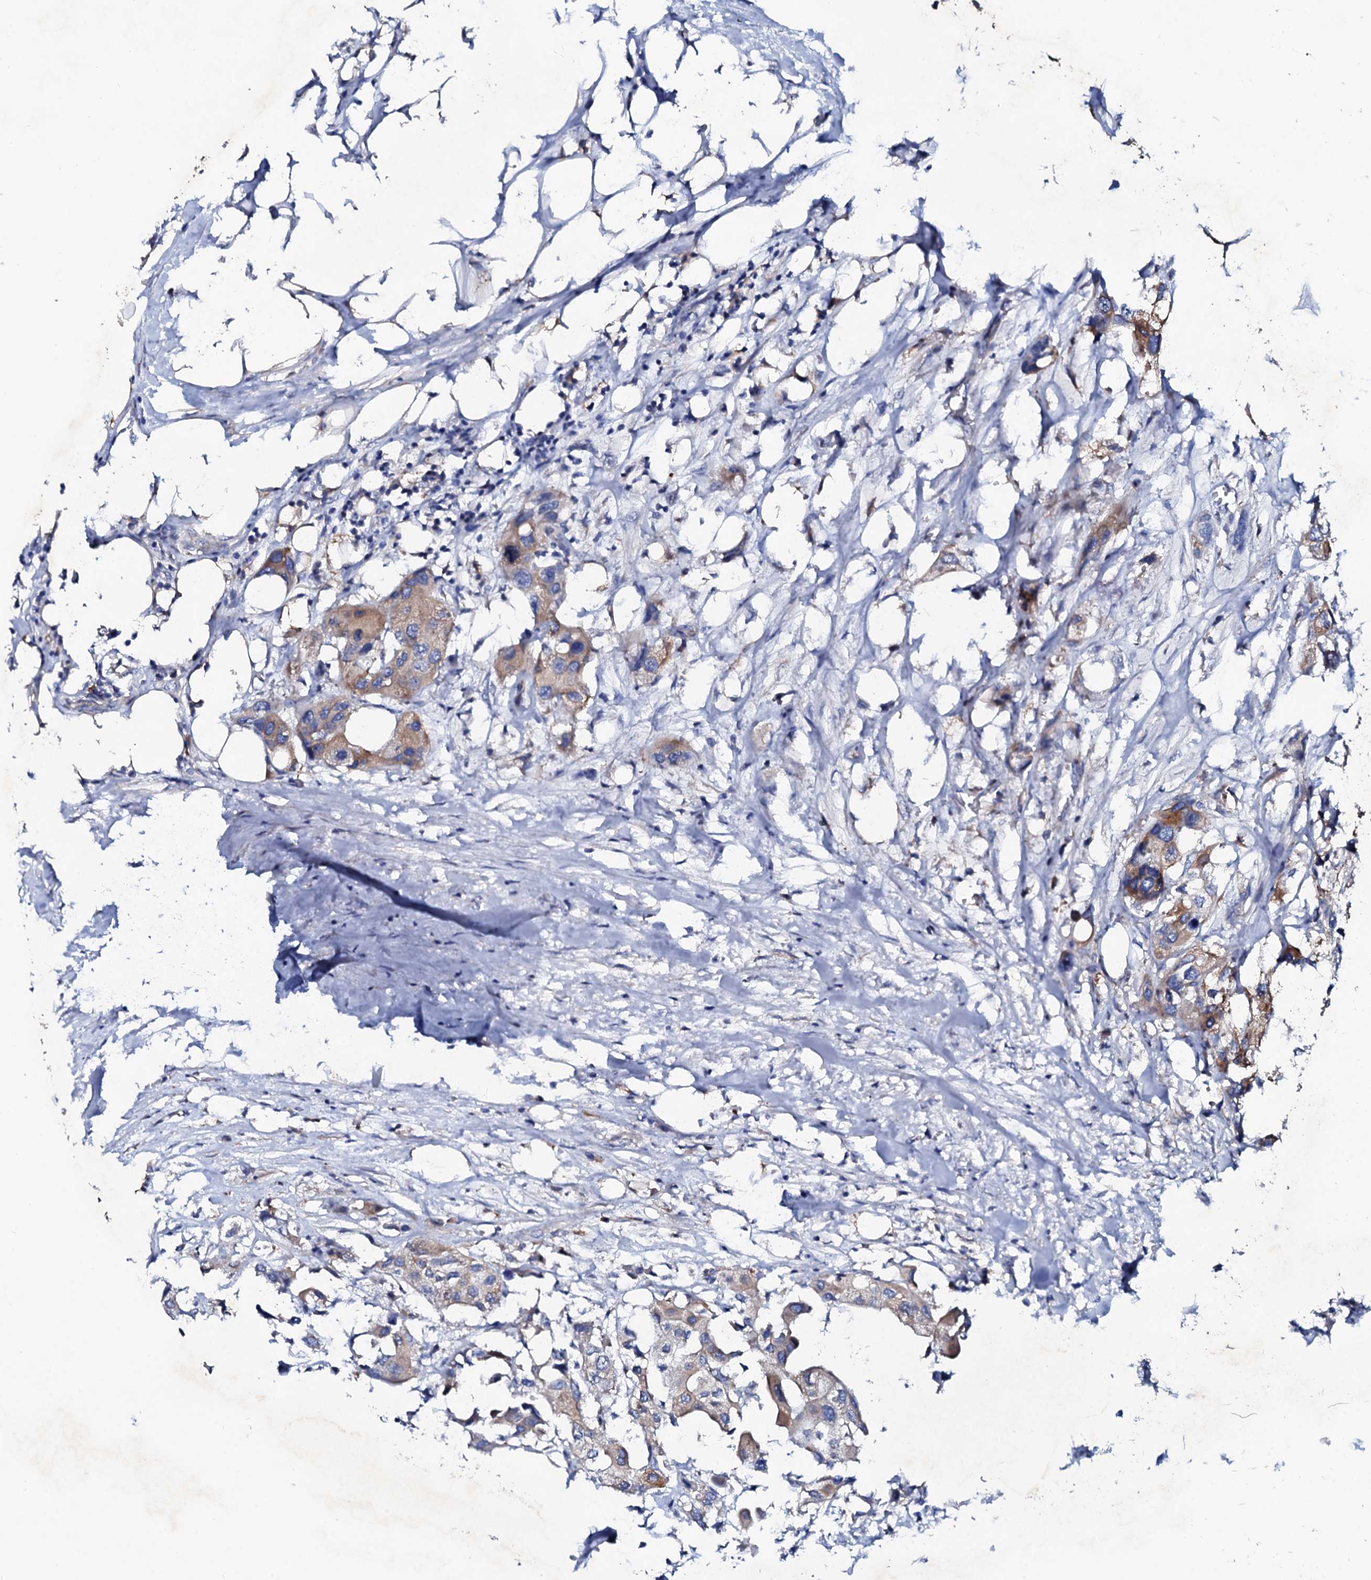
{"staining": {"intensity": "moderate", "quantity": ">75%", "location": "cytoplasmic/membranous"}, "tissue": "urothelial cancer", "cell_type": "Tumor cells", "image_type": "cancer", "snomed": [{"axis": "morphology", "description": "Urothelial carcinoma, High grade"}, {"axis": "topography", "description": "Urinary bladder"}], "caption": "Protein expression analysis of urothelial carcinoma (high-grade) reveals moderate cytoplasmic/membranous staining in approximately >75% of tumor cells.", "gene": "GLB1L3", "patient": {"sex": "male", "age": 64}}